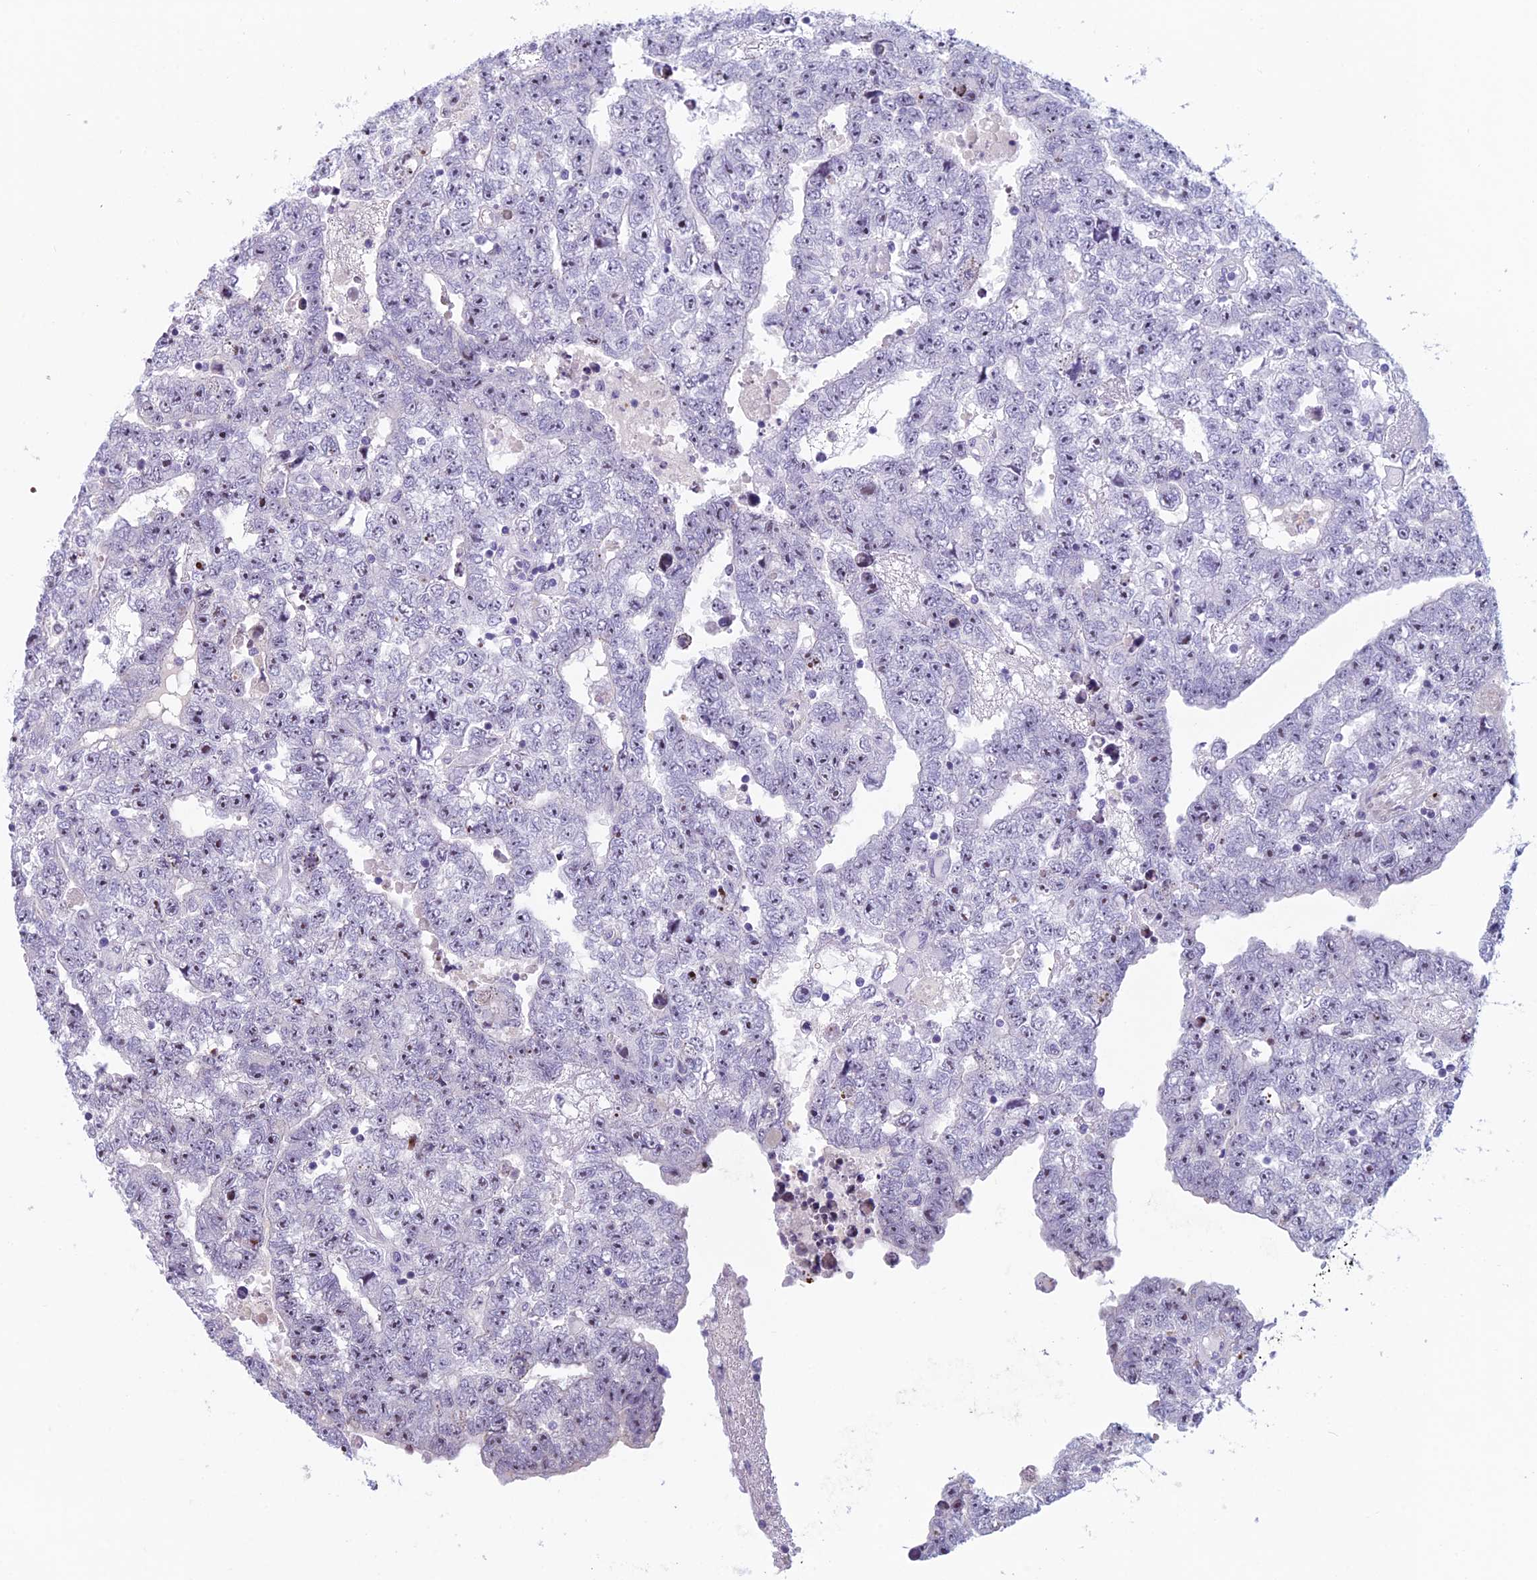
{"staining": {"intensity": "negative", "quantity": "none", "location": "none"}, "tissue": "testis cancer", "cell_type": "Tumor cells", "image_type": "cancer", "snomed": [{"axis": "morphology", "description": "Carcinoma, Embryonal, NOS"}, {"axis": "topography", "description": "Testis"}], "caption": "A micrograph of testis embryonal carcinoma stained for a protein displays no brown staining in tumor cells. (Immunohistochemistry (ihc), brightfield microscopy, high magnification).", "gene": "NOC2L", "patient": {"sex": "male", "age": 25}}